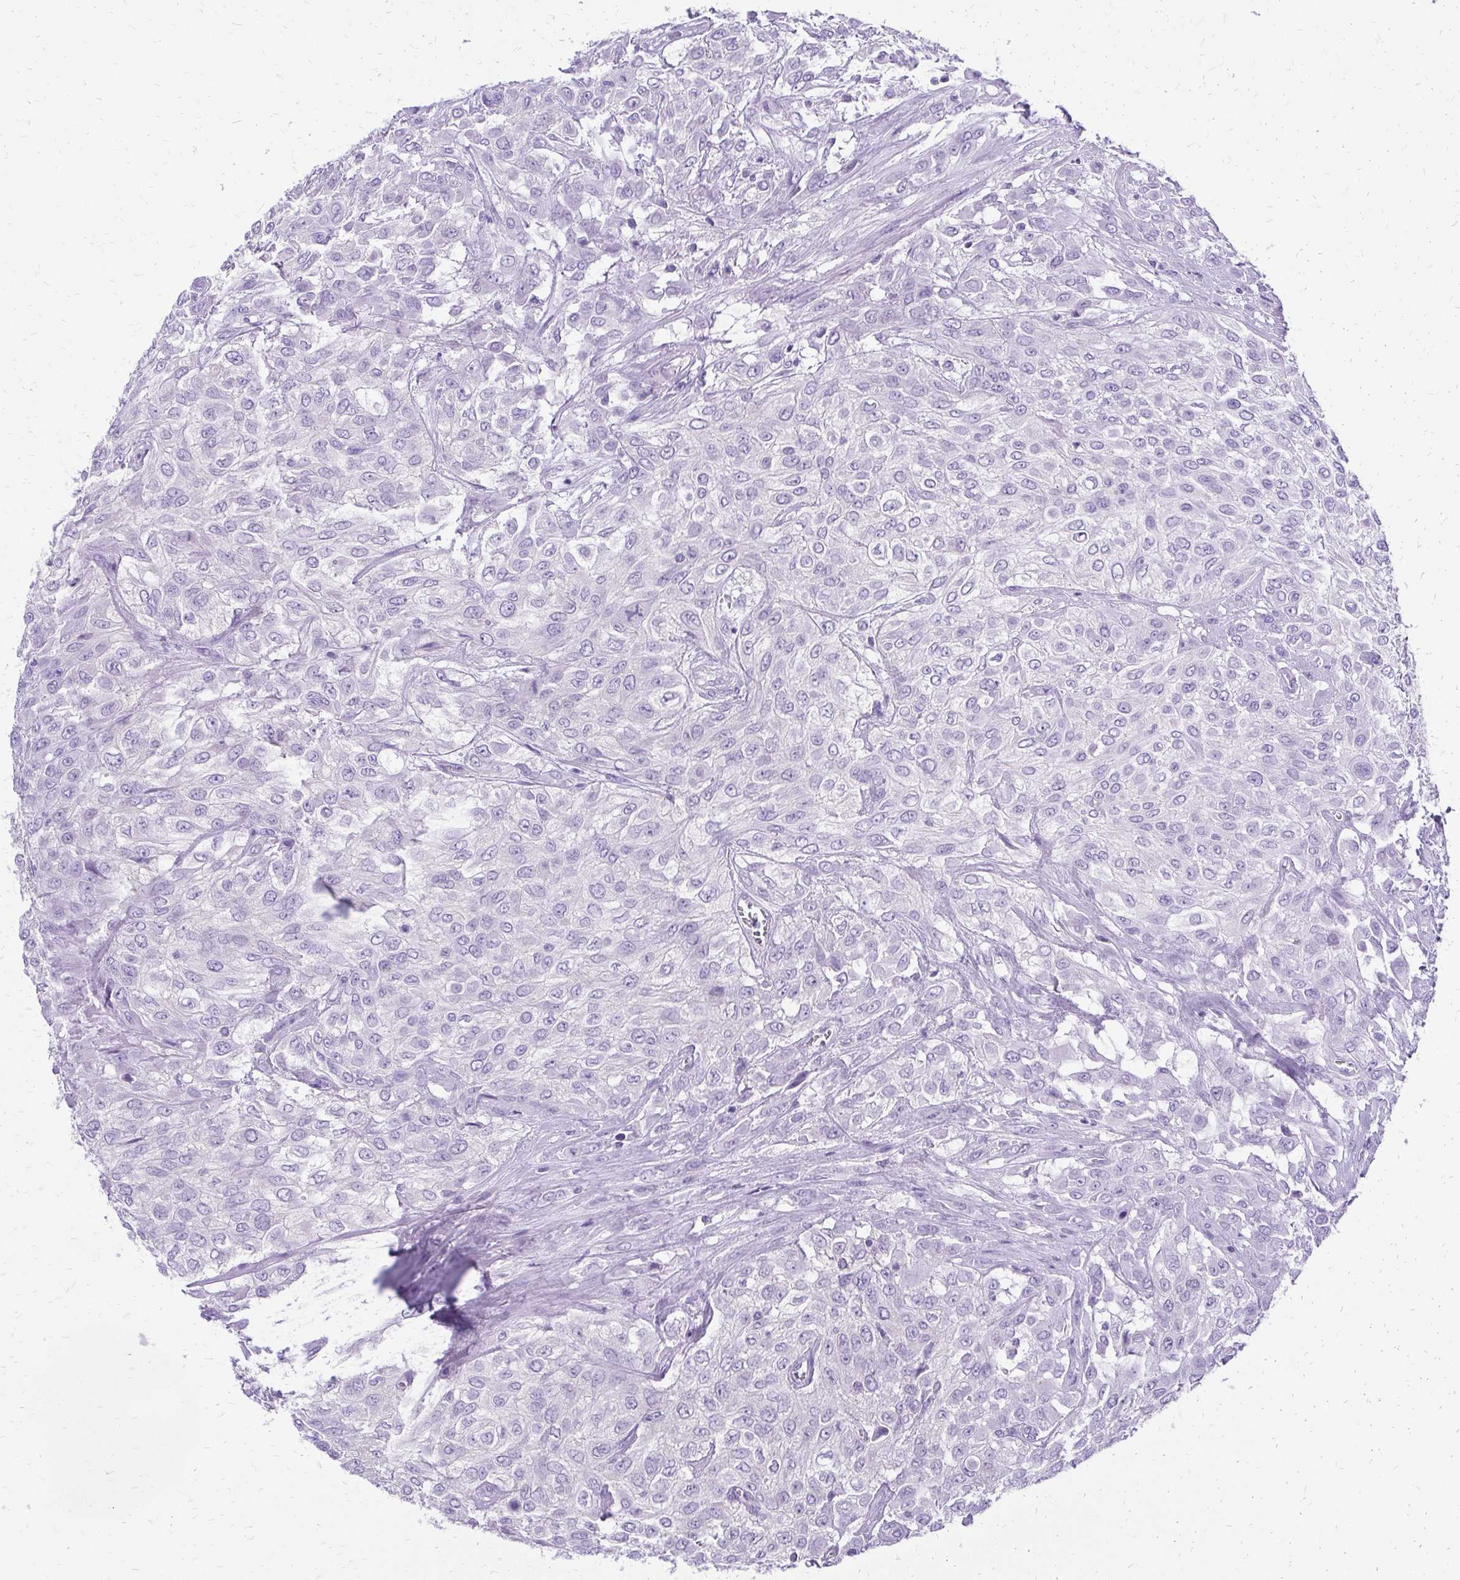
{"staining": {"intensity": "negative", "quantity": "none", "location": "none"}, "tissue": "urothelial cancer", "cell_type": "Tumor cells", "image_type": "cancer", "snomed": [{"axis": "morphology", "description": "Urothelial carcinoma, High grade"}, {"axis": "topography", "description": "Urinary bladder"}], "caption": "This is an immunohistochemistry photomicrograph of high-grade urothelial carcinoma. There is no staining in tumor cells.", "gene": "SLC32A1", "patient": {"sex": "male", "age": 57}}